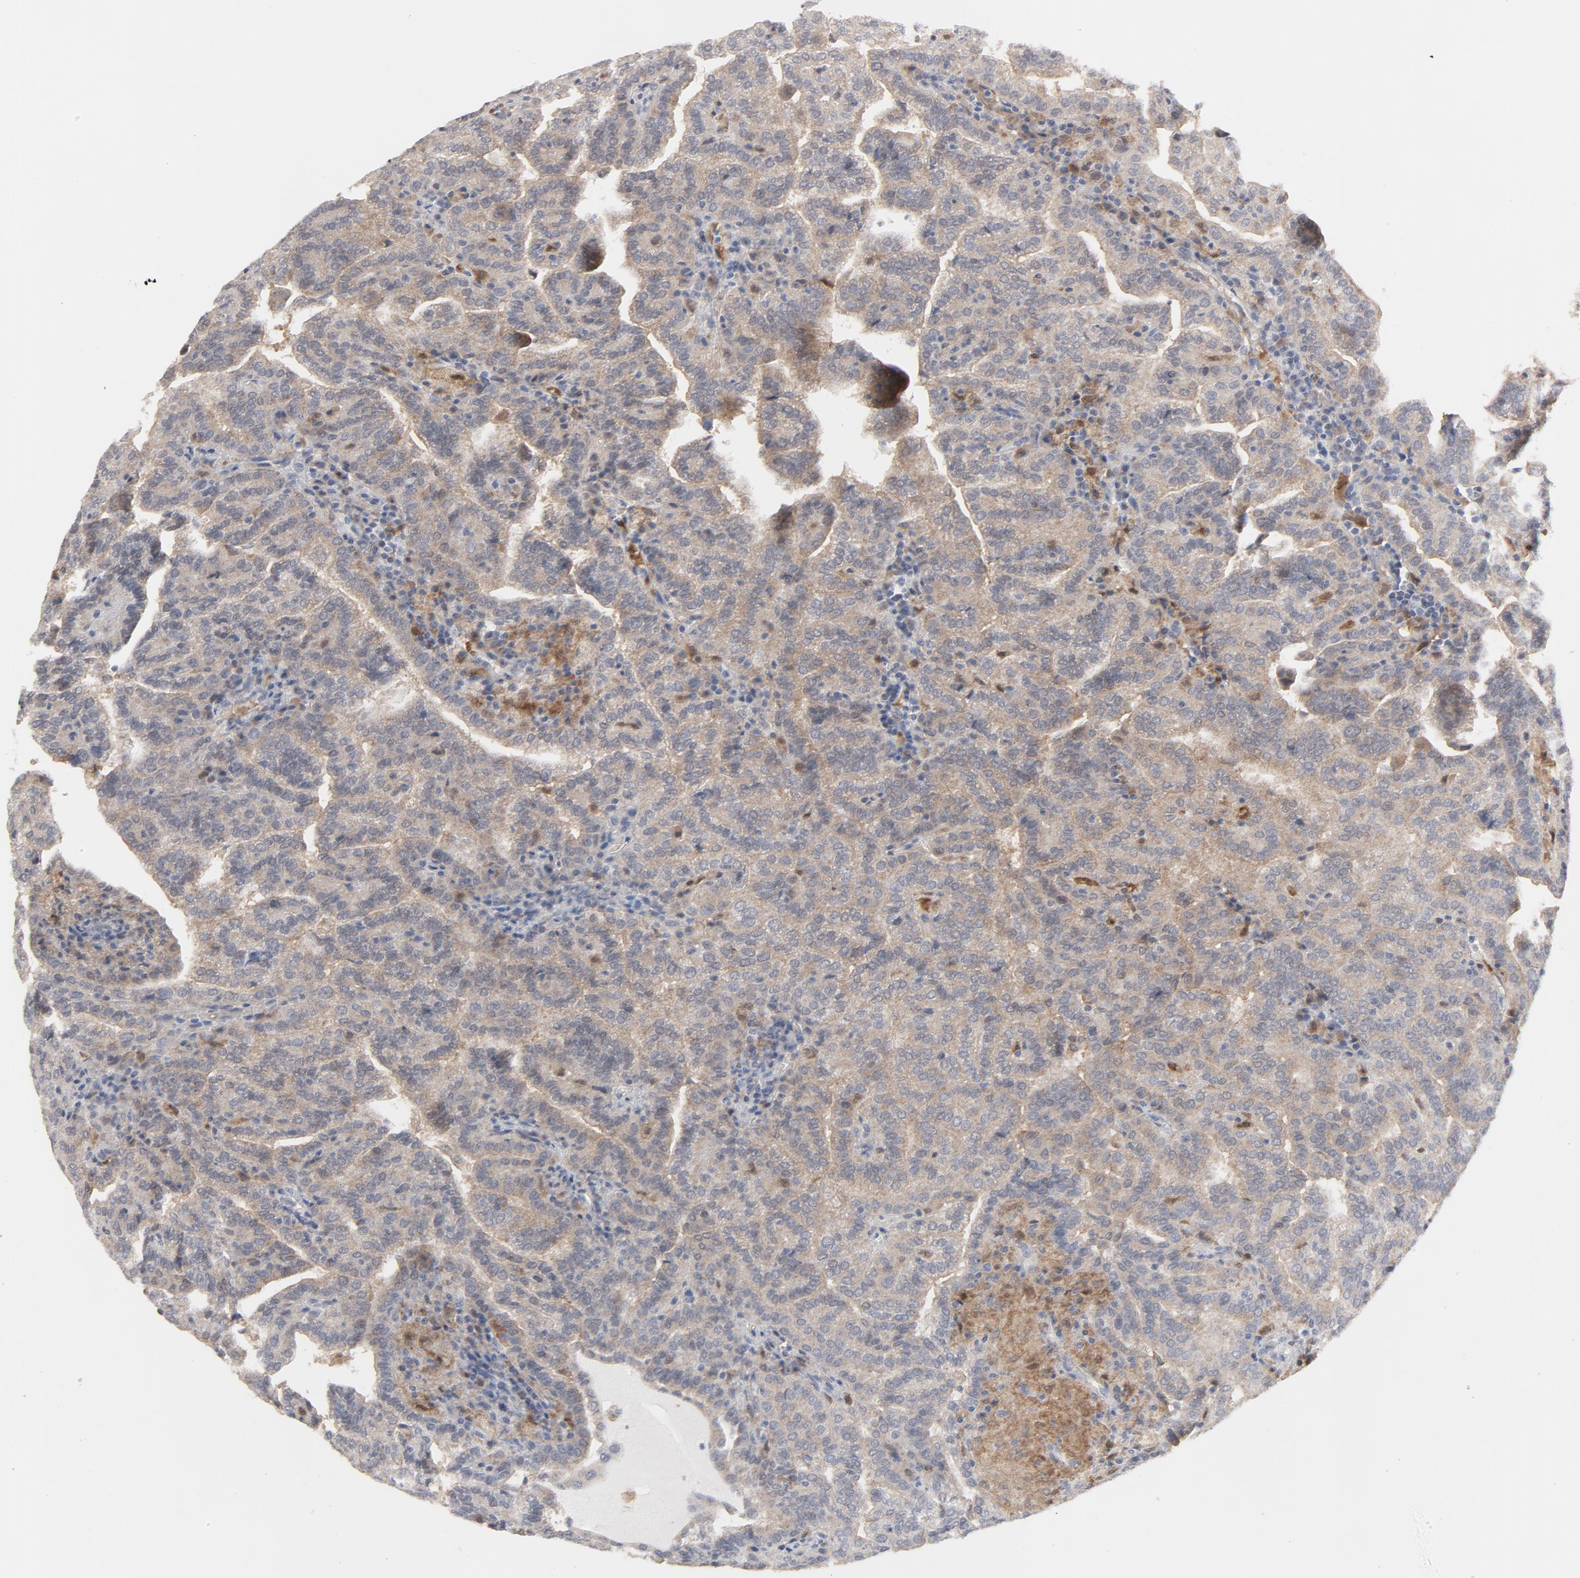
{"staining": {"intensity": "weak", "quantity": ">75%", "location": "cytoplasmic/membranous,nuclear"}, "tissue": "renal cancer", "cell_type": "Tumor cells", "image_type": "cancer", "snomed": [{"axis": "morphology", "description": "Adenocarcinoma, NOS"}, {"axis": "topography", "description": "Kidney"}], "caption": "A brown stain shows weak cytoplasmic/membranous and nuclear positivity of a protein in human renal cancer tumor cells.", "gene": "PRDX1", "patient": {"sex": "male", "age": 61}}